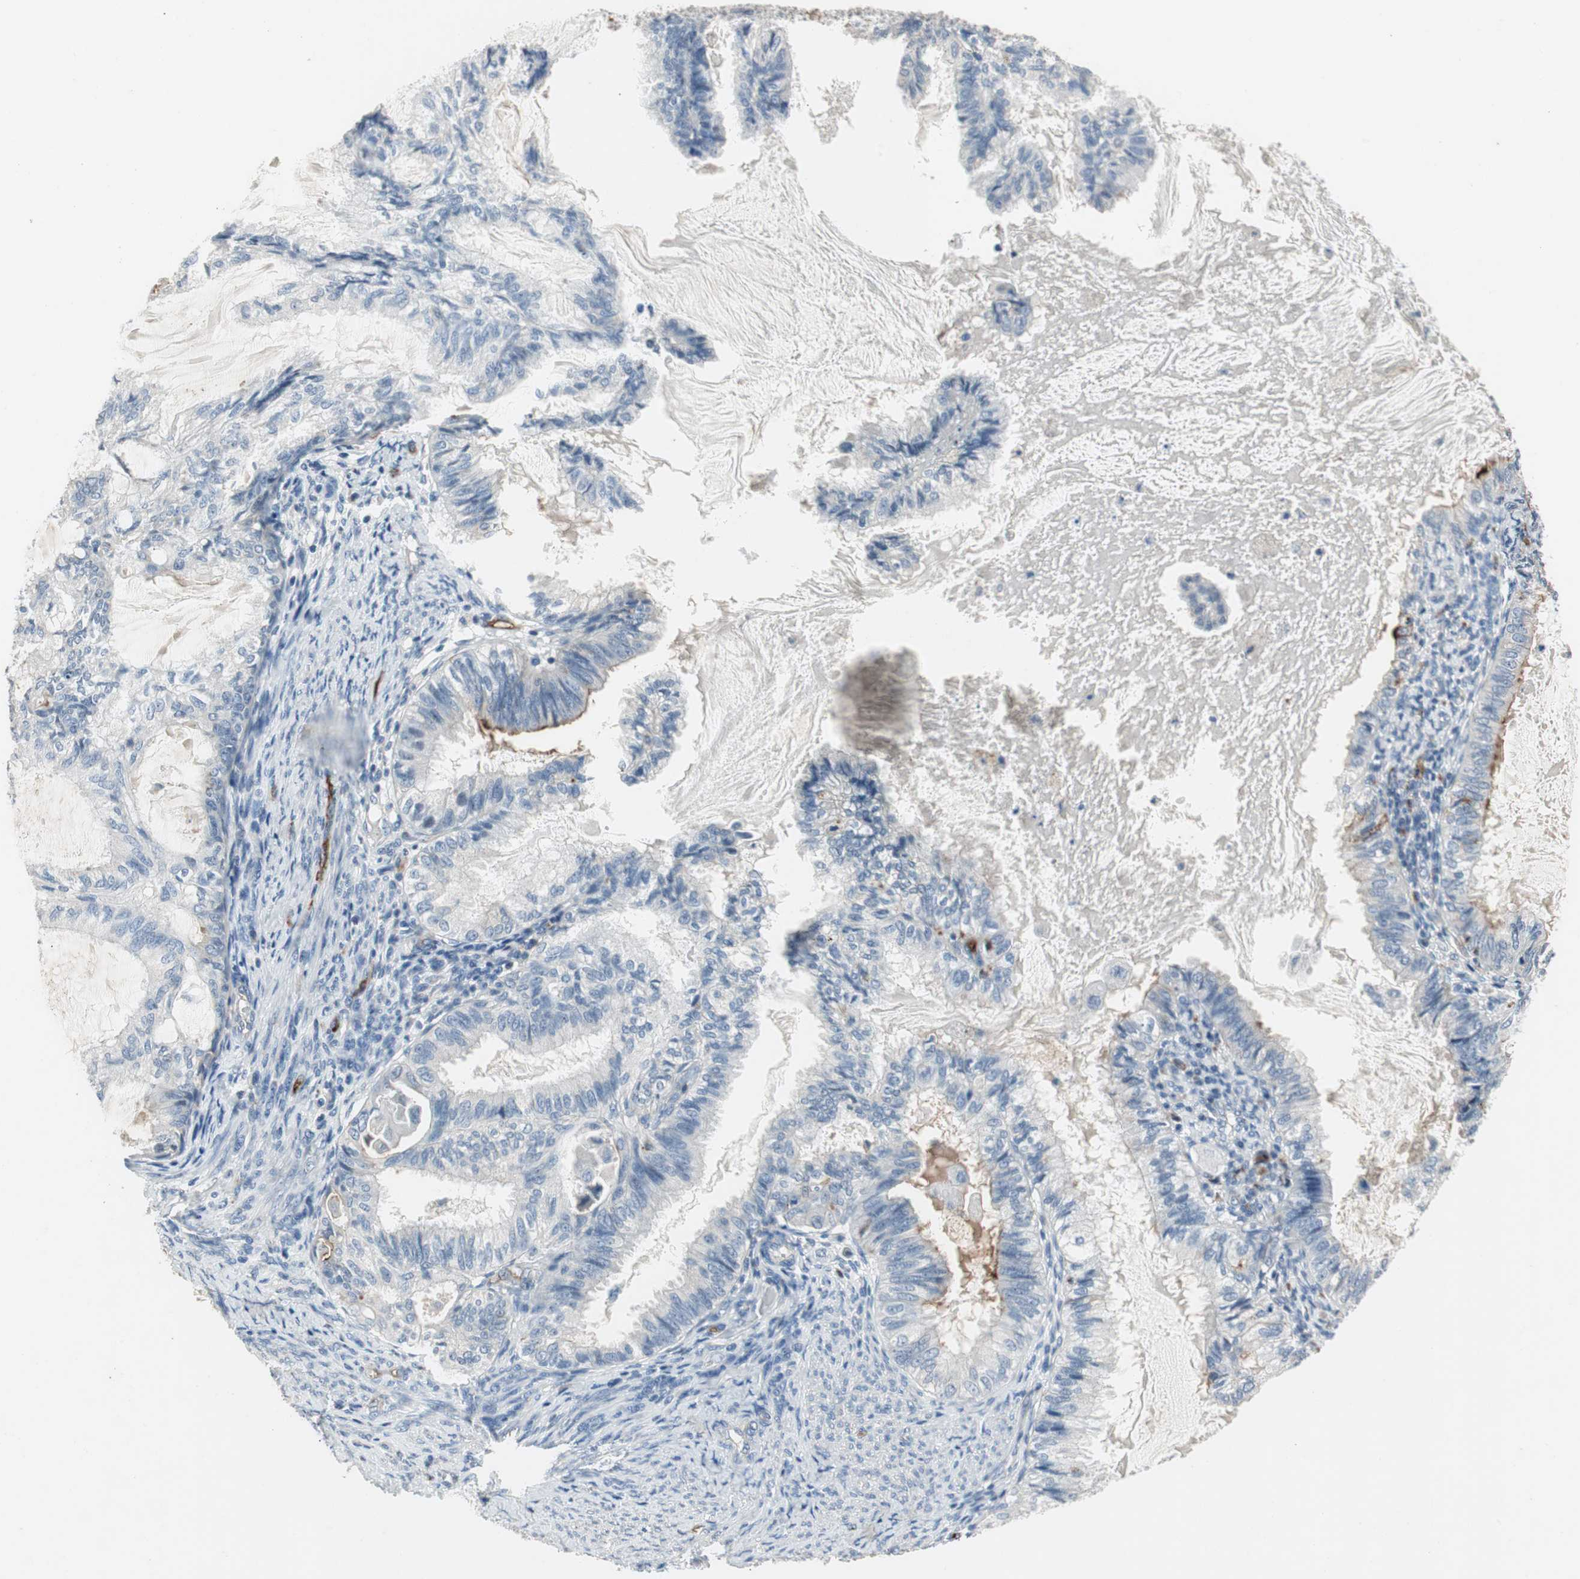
{"staining": {"intensity": "negative", "quantity": "none", "location": "none"}, "tissue": "cervical cancer", "cell_type": "Tumor cells", "image_type": "cancer", "snomed": [{"axis": "morphology", "description": "Normal tissue, NOS"}, {"axis": "morphology", "description": "Adenocarcinoma, NOS"}, {"axis": "topography", "description": "Cervix"}, {"axis": "topography", "description": "Endometrium"}], "caption": "The immunohistochemistry (IHC) histopathology image has no significant positivity in tumor cells of cervical adenocarcinoma tissue.", "gene": "ALPL", "patient": {"sex": "female", "age": 86}}